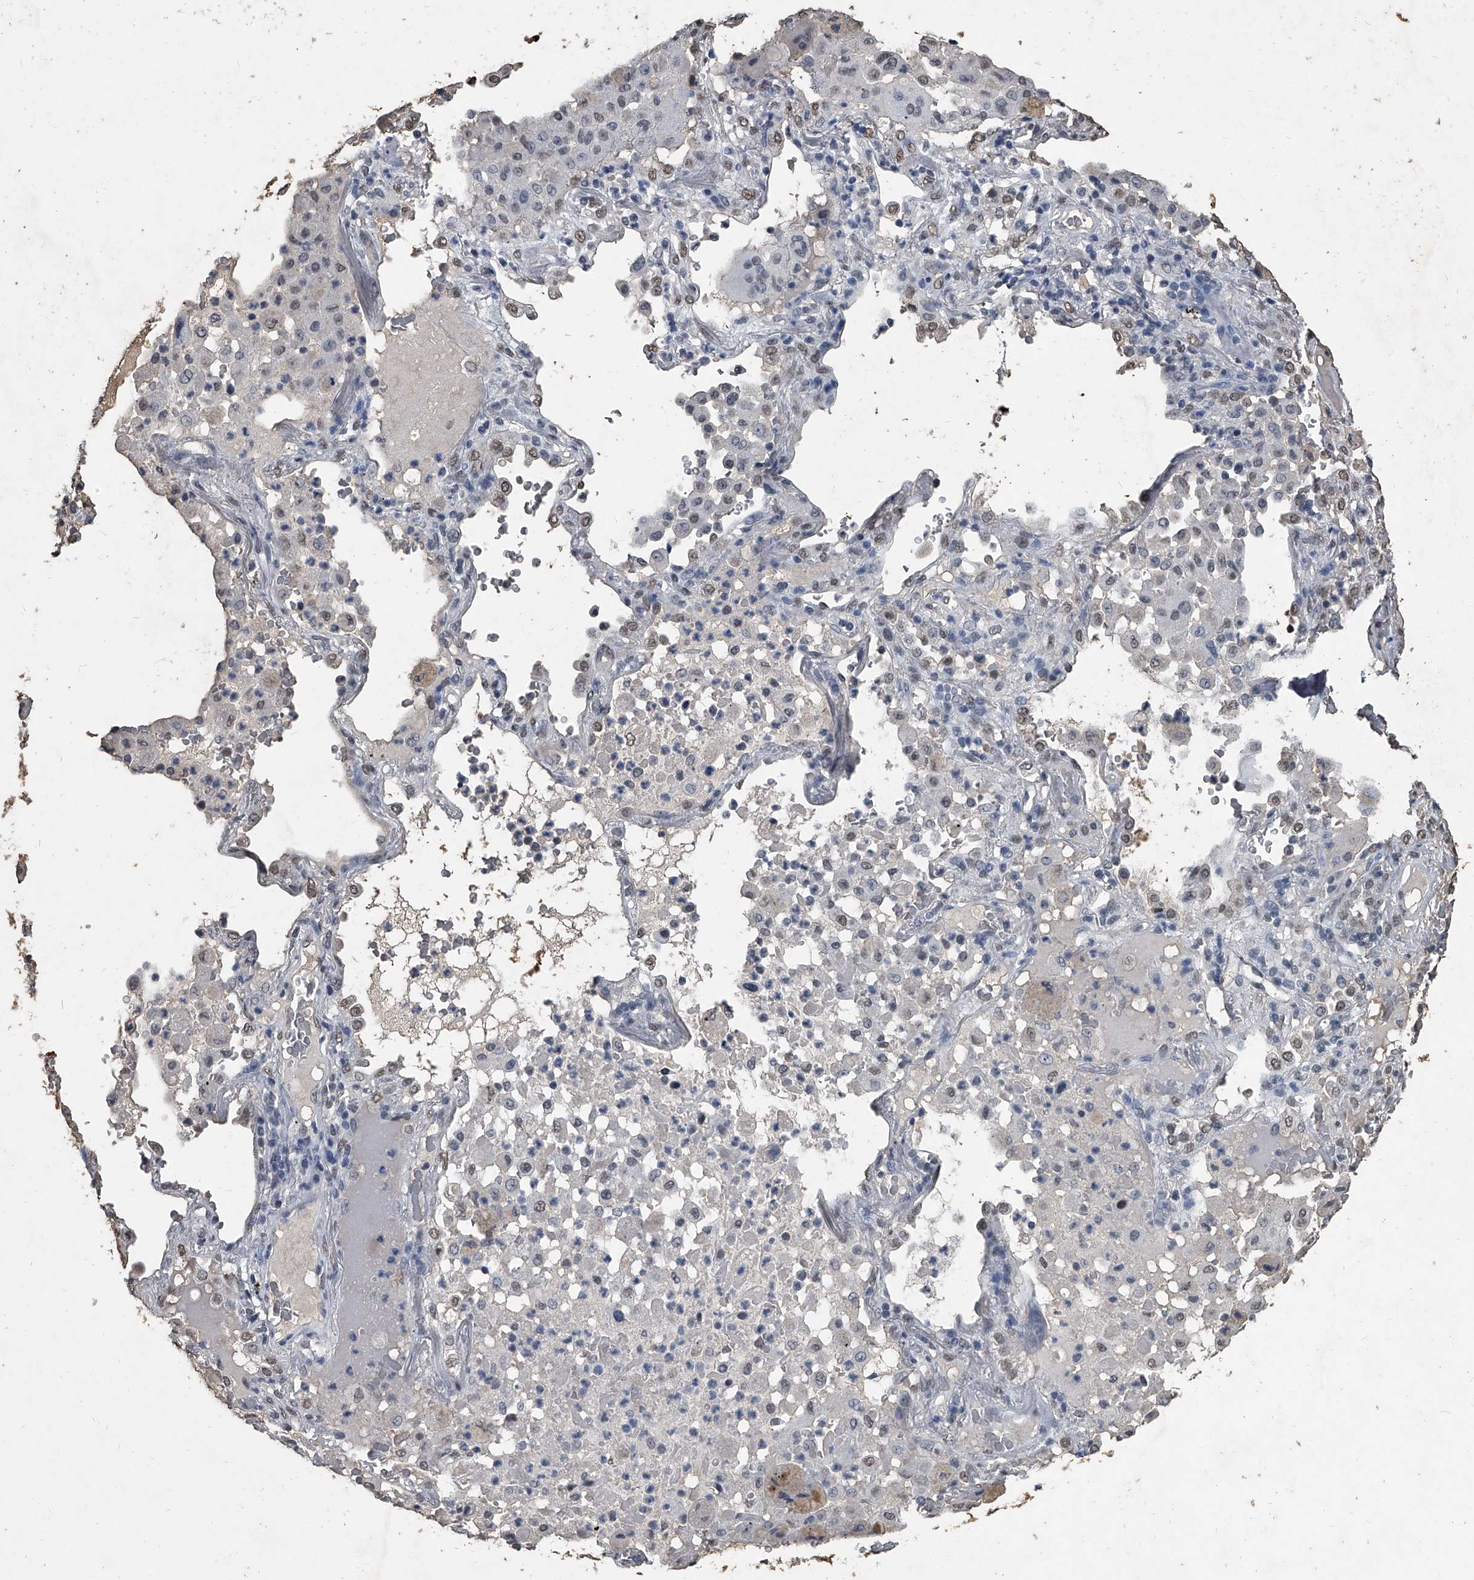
{"staining": {"intensity": "moderate", "quantity": "<25%", "location": "nuclear"}, "tissue": "lung cancer", "cell_type": "Tumor cells", "image_type": "cancer", "snomed": [{"axis": "morphology", "description": "Squamous cell carcinoma, NOS"}, {"axis": "topography", "description": "Lung"}], "caption": "Immunohistochemistry staining of lung squamous cell carcinoma, which shows low levels of moderate nuclear positivity in about <25% of tumor cells indicating moderate nuclear protein expression. The staining was performed using DAB (brown) for protein detection and nuclei were counterstained in hematoxylin (blue).", "gene": "MATR3", "patient": {"sex": "male", "age": 57}}